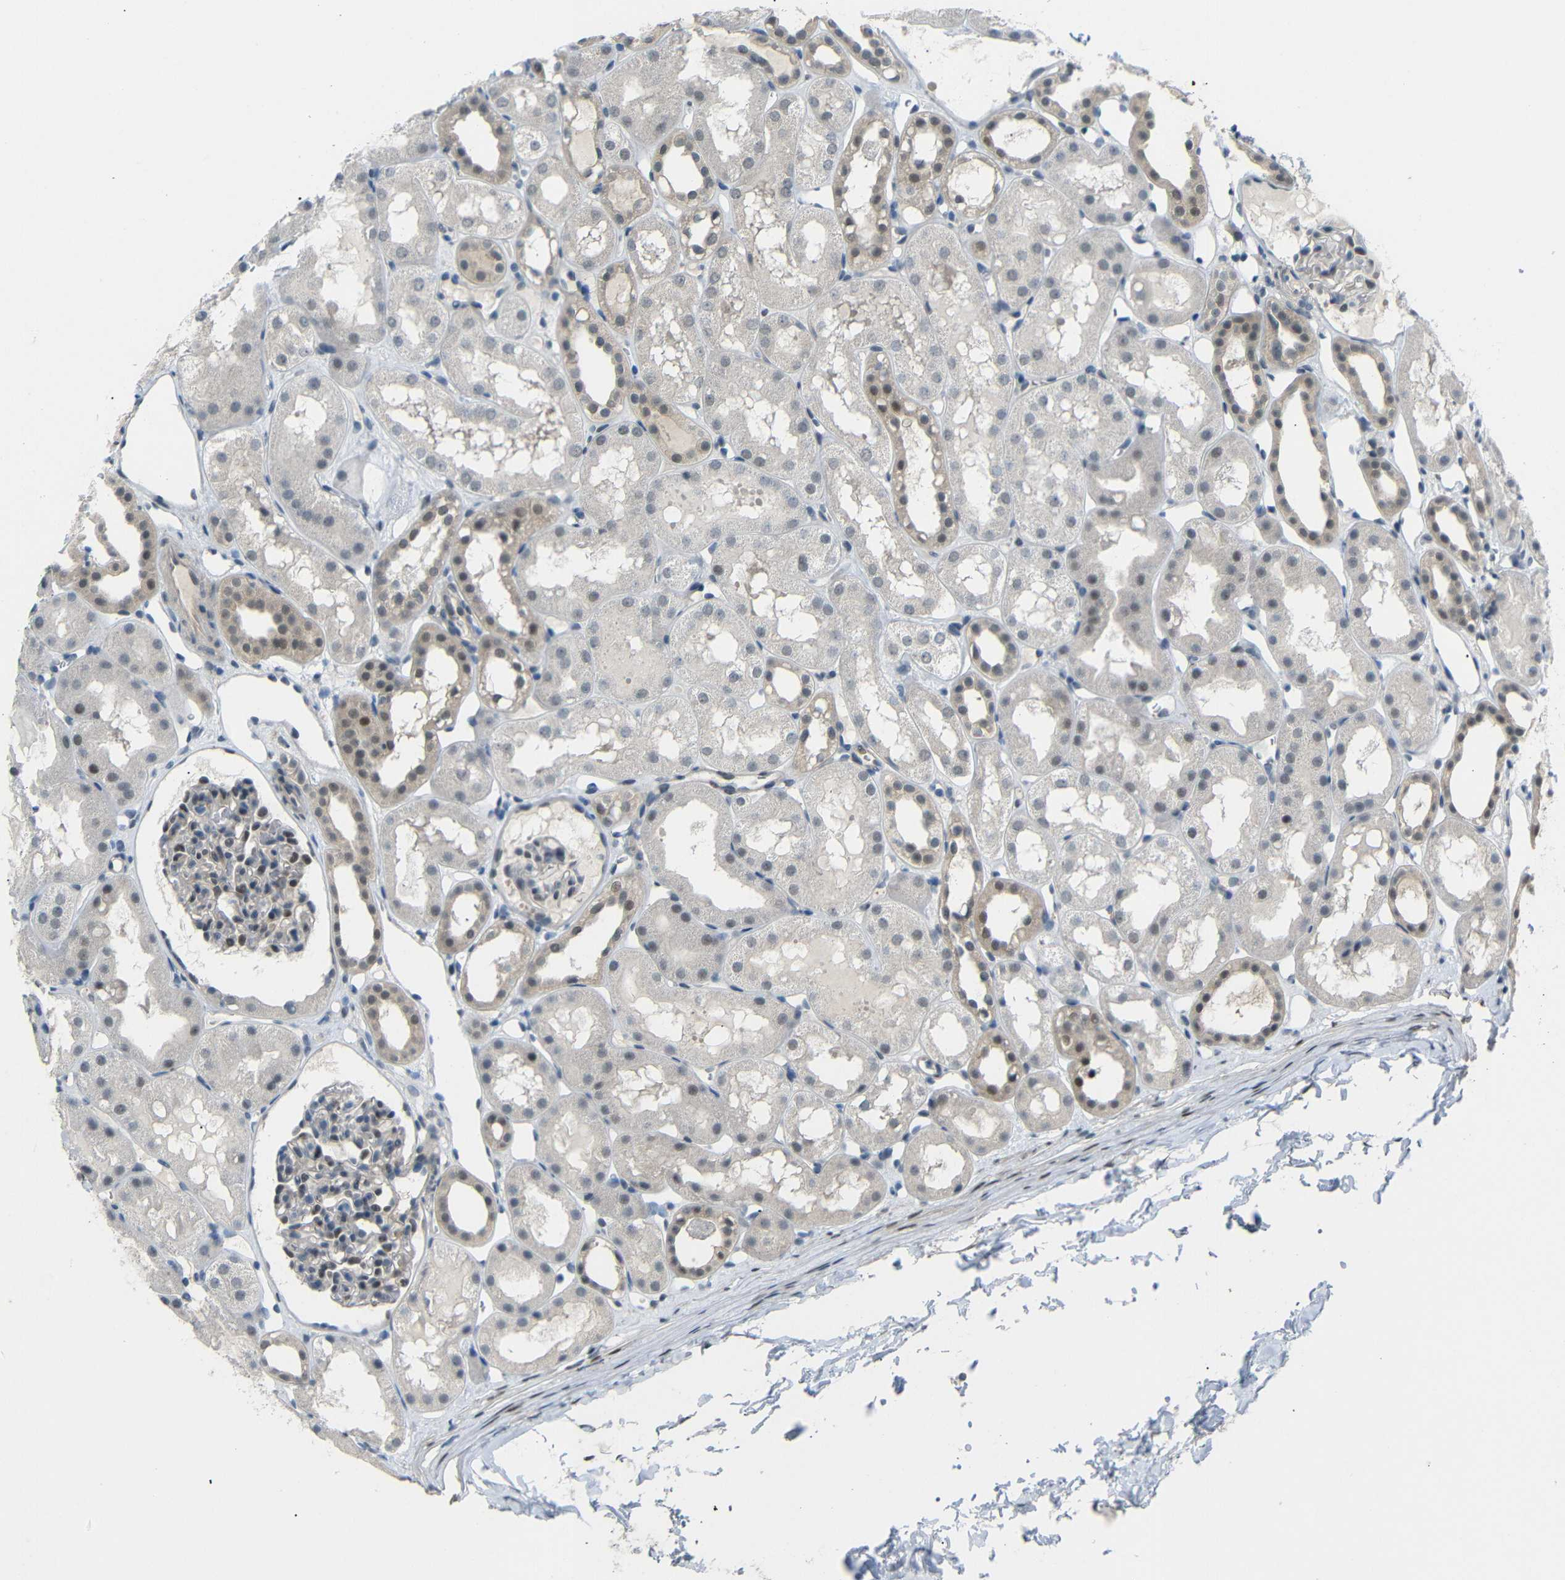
{"staining": {"intensity": "moderate", "quantity": "<25%", "location": "nuclear"}, "tissue": "kidney", "cell_type": "Cells in glomeruli", "image_type": "normal", "snomed": [{"axis": "morphology", "description": "Normal tissue, NOS"}, {"axis": "topography", "description": "Kidney"}, {"axis": "topography", "description": "Urinary bladder"}], "caption": "Brown immunohistochemical staining in unremarkable human kidney reveals moderate nuclear staining in about <25% of cells in glomeruli.", "gene": "GPR158", "patient": {"sex": "male", "age": 16}}